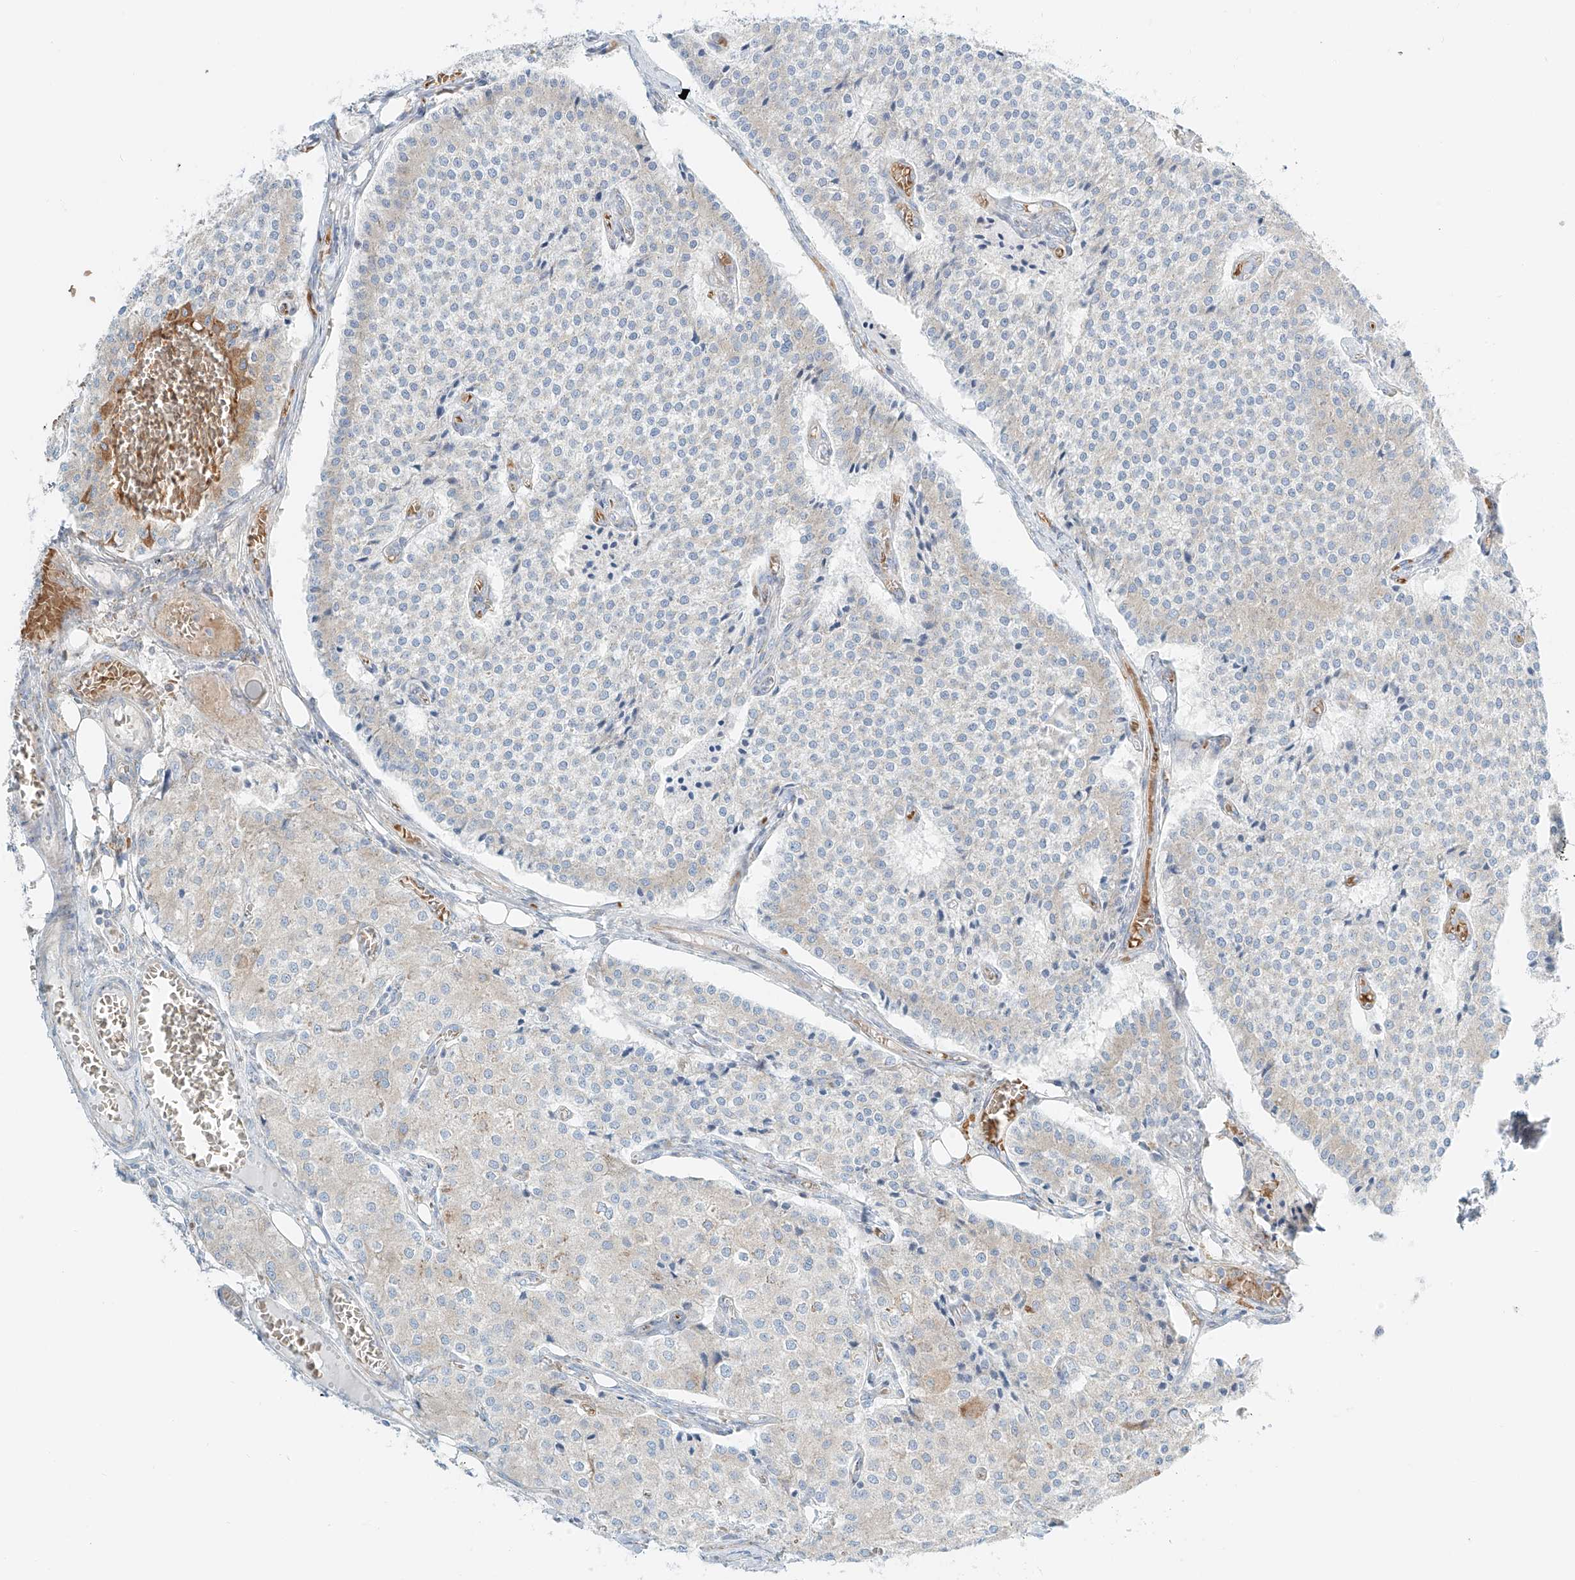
{"staining": {"intensity": "weak", "quantity": "<25%", "location": "cytoplasmic/membranous"}, "tissue": "carcinoid", "cell_type": "Tumor cells", "image_type": "cancer", "snomed": [{"axis": "morphology", "description": "Carcinoid, malignant, NOS"}, {"axis": "topography", "description": "Colon"}], "caption": "IHC histopathology image of human malignant carcinoid stained for a protein (brown), which shows no positivity in tumor cells.", "gene": "EIPR1", "patient": {"sex": "female", "age": 52}}